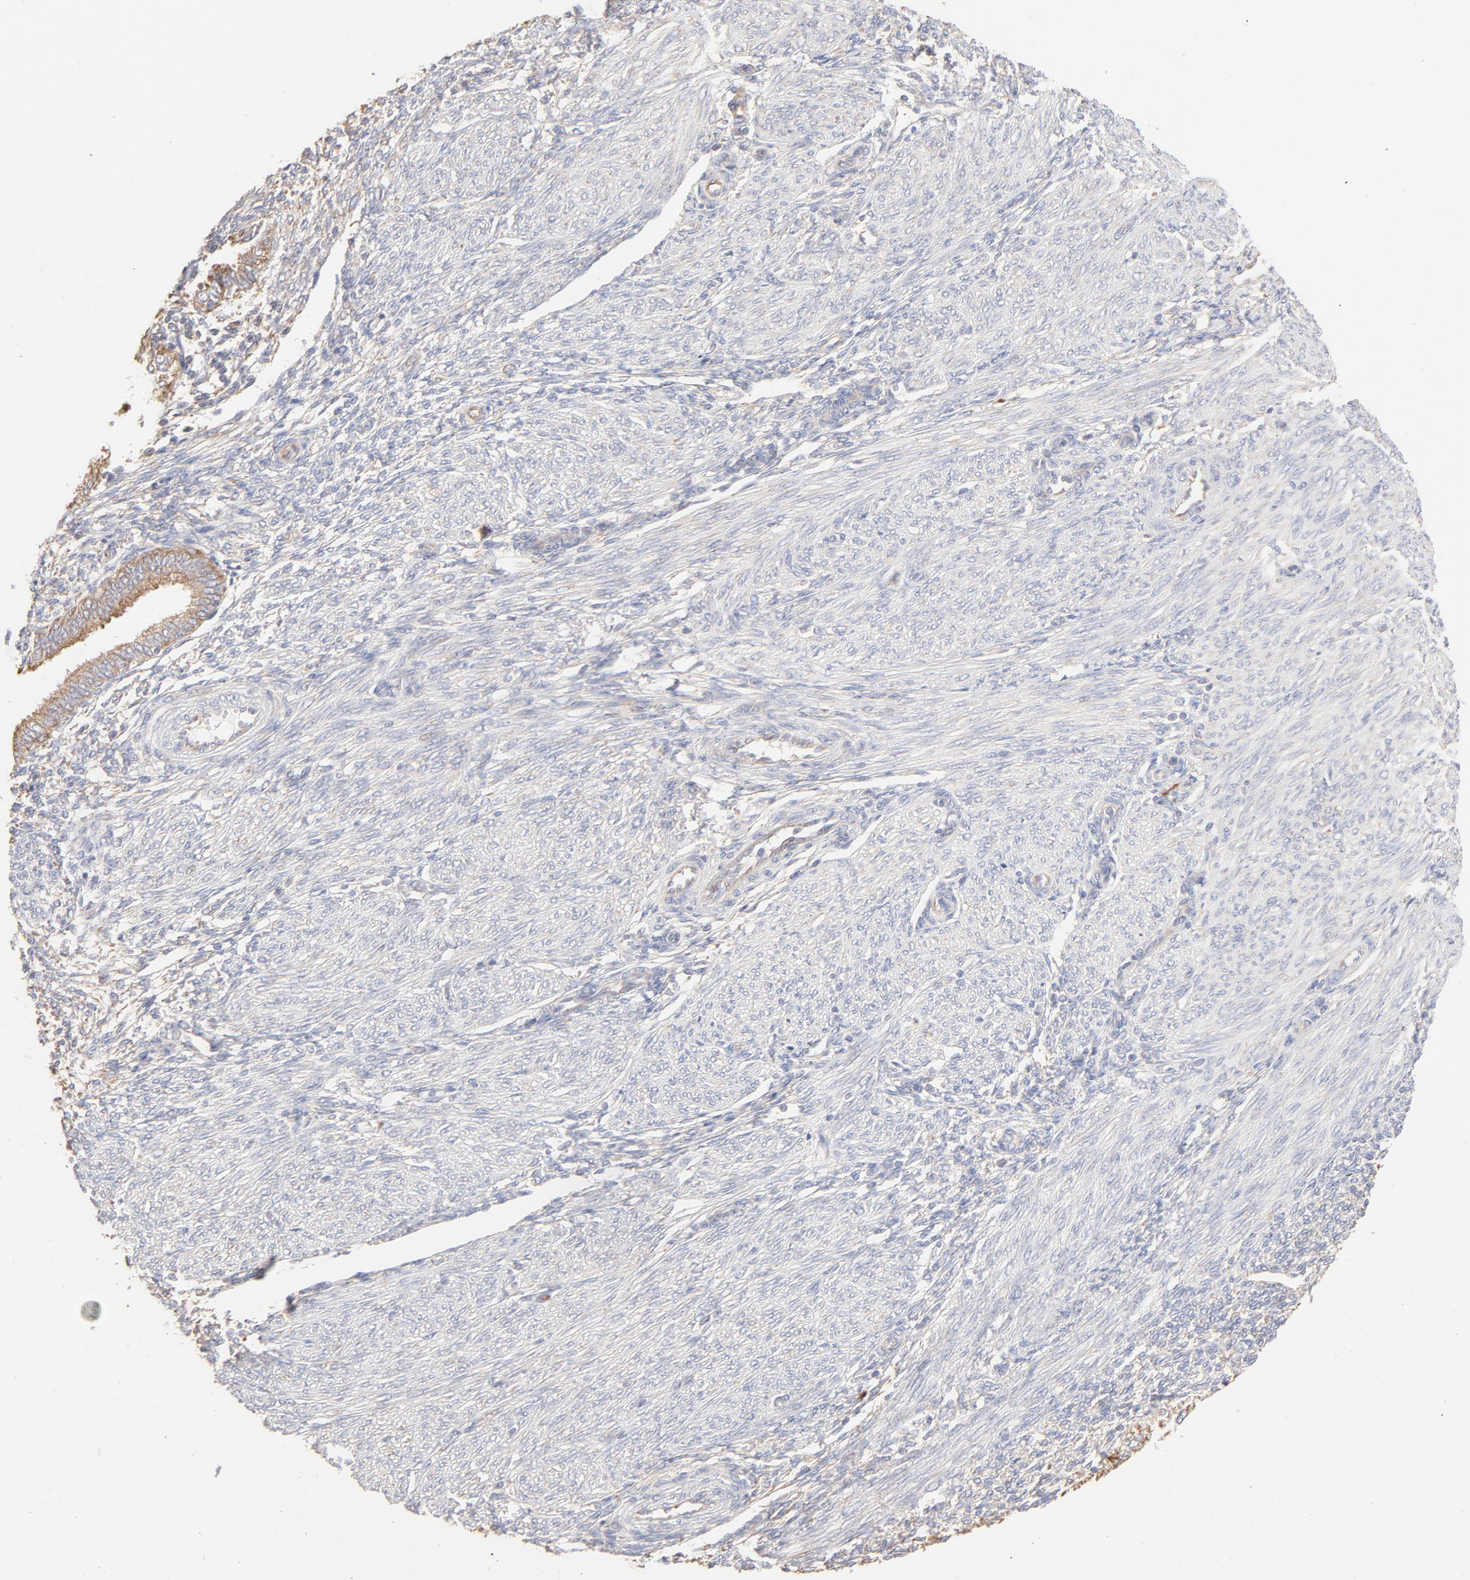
{"staining": {"intensity": "moderate", "quantity": ">75%", "location": "cytoplasmic/membranous"}, "tissue": "endometrial cancer", "cell_type": "Tumor cells", "image_type": "cancer", "snomed": [{"axis": "morphology", "description": "Adenocarcinoma, NOS"}, {"axis": "topography", "description": "Endometrium"}], "caption": "Immunohistochemistry photomicrograph of adenocarcinoma (endometrial) stained for a protein (brown), which exhibits medium levels of moderate cytoplasmic/membranous staining in approximately >75% of tumor cells.", "gene": "RPS21", "patient": {"sex": "female", "age": 51}}